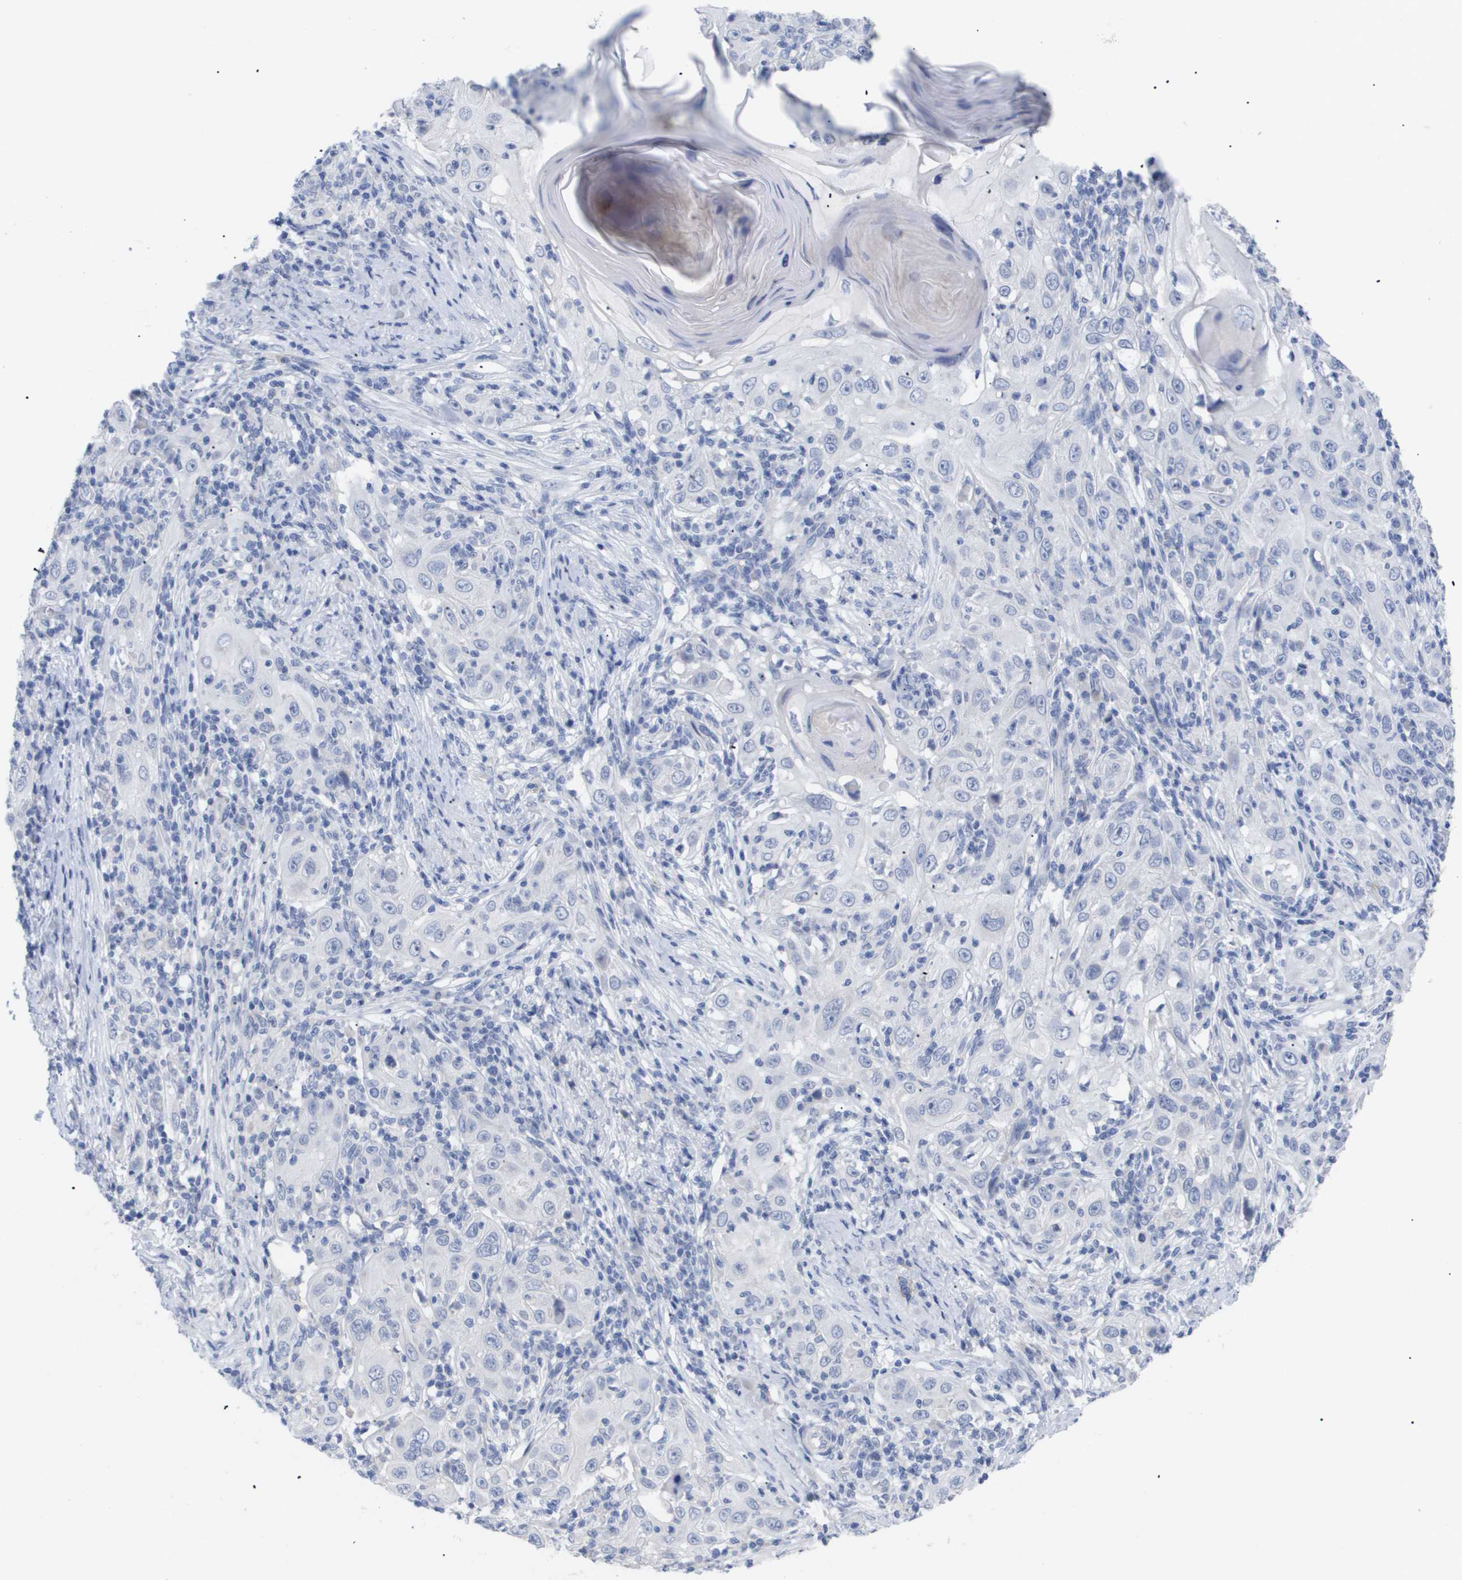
{"staining": {"intensity": "negative", "quantity": "none", "location": "none"}, "tissue": "skin cancer", "cell_type": "Tumor cells", "image_type": "cancer", "snomed": [{"axis": "morphology", "description": "Squamous cell carcinoma, NOS"}, {"axis": "topography", "description": "Skin"}], "caption": "Immunohistochemical staining of skin squamous cell carcinoma exhibits no significant staining in tumor cells. The staining is performed using DAB brown chromogen with nuclei counter-stained in using hematoxylin.", "gene": "CAV3", "patient": {"sex": "female", "age": 88}}